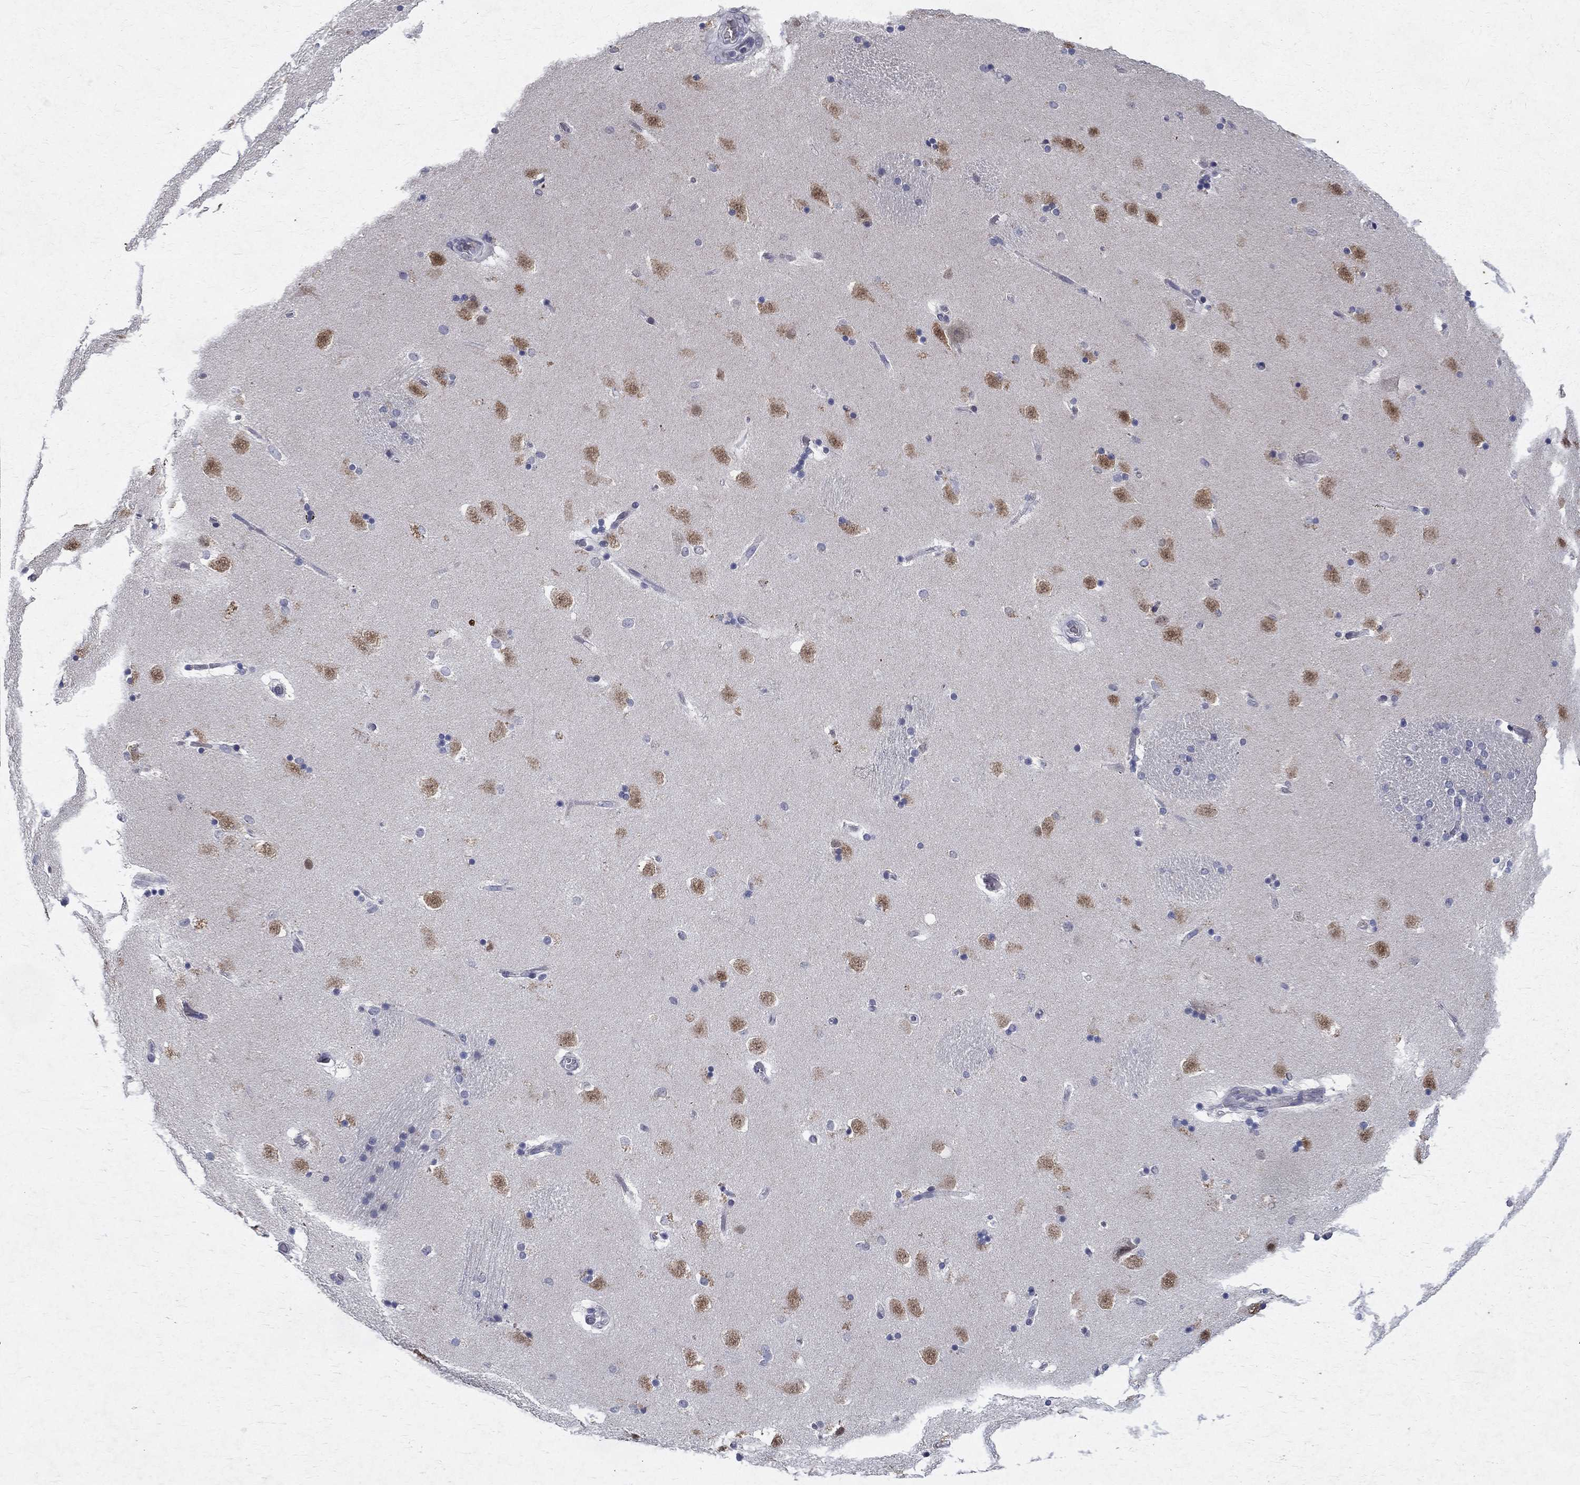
{"staining": {"intensity": "negative", "quantity": "none", "location": "none"}, "tissue": "caudate", "cell_type": "Glial cells", "image_type": "normal", "snomed": [{"axis": "morphology", "description": "Normal tissue, NOS"}, {"axis": "topography", "description": "Lateral ventricle wall"}], "caption": "Immunohistochemistry image of unremarkable caudate: caudate stained with DAB (3,3'-diaminobenzidine) demonstrates no significant protein expression in glial cells.", "gene": "RBFOX1", "patient": {"sex": "male", "age": 51}}